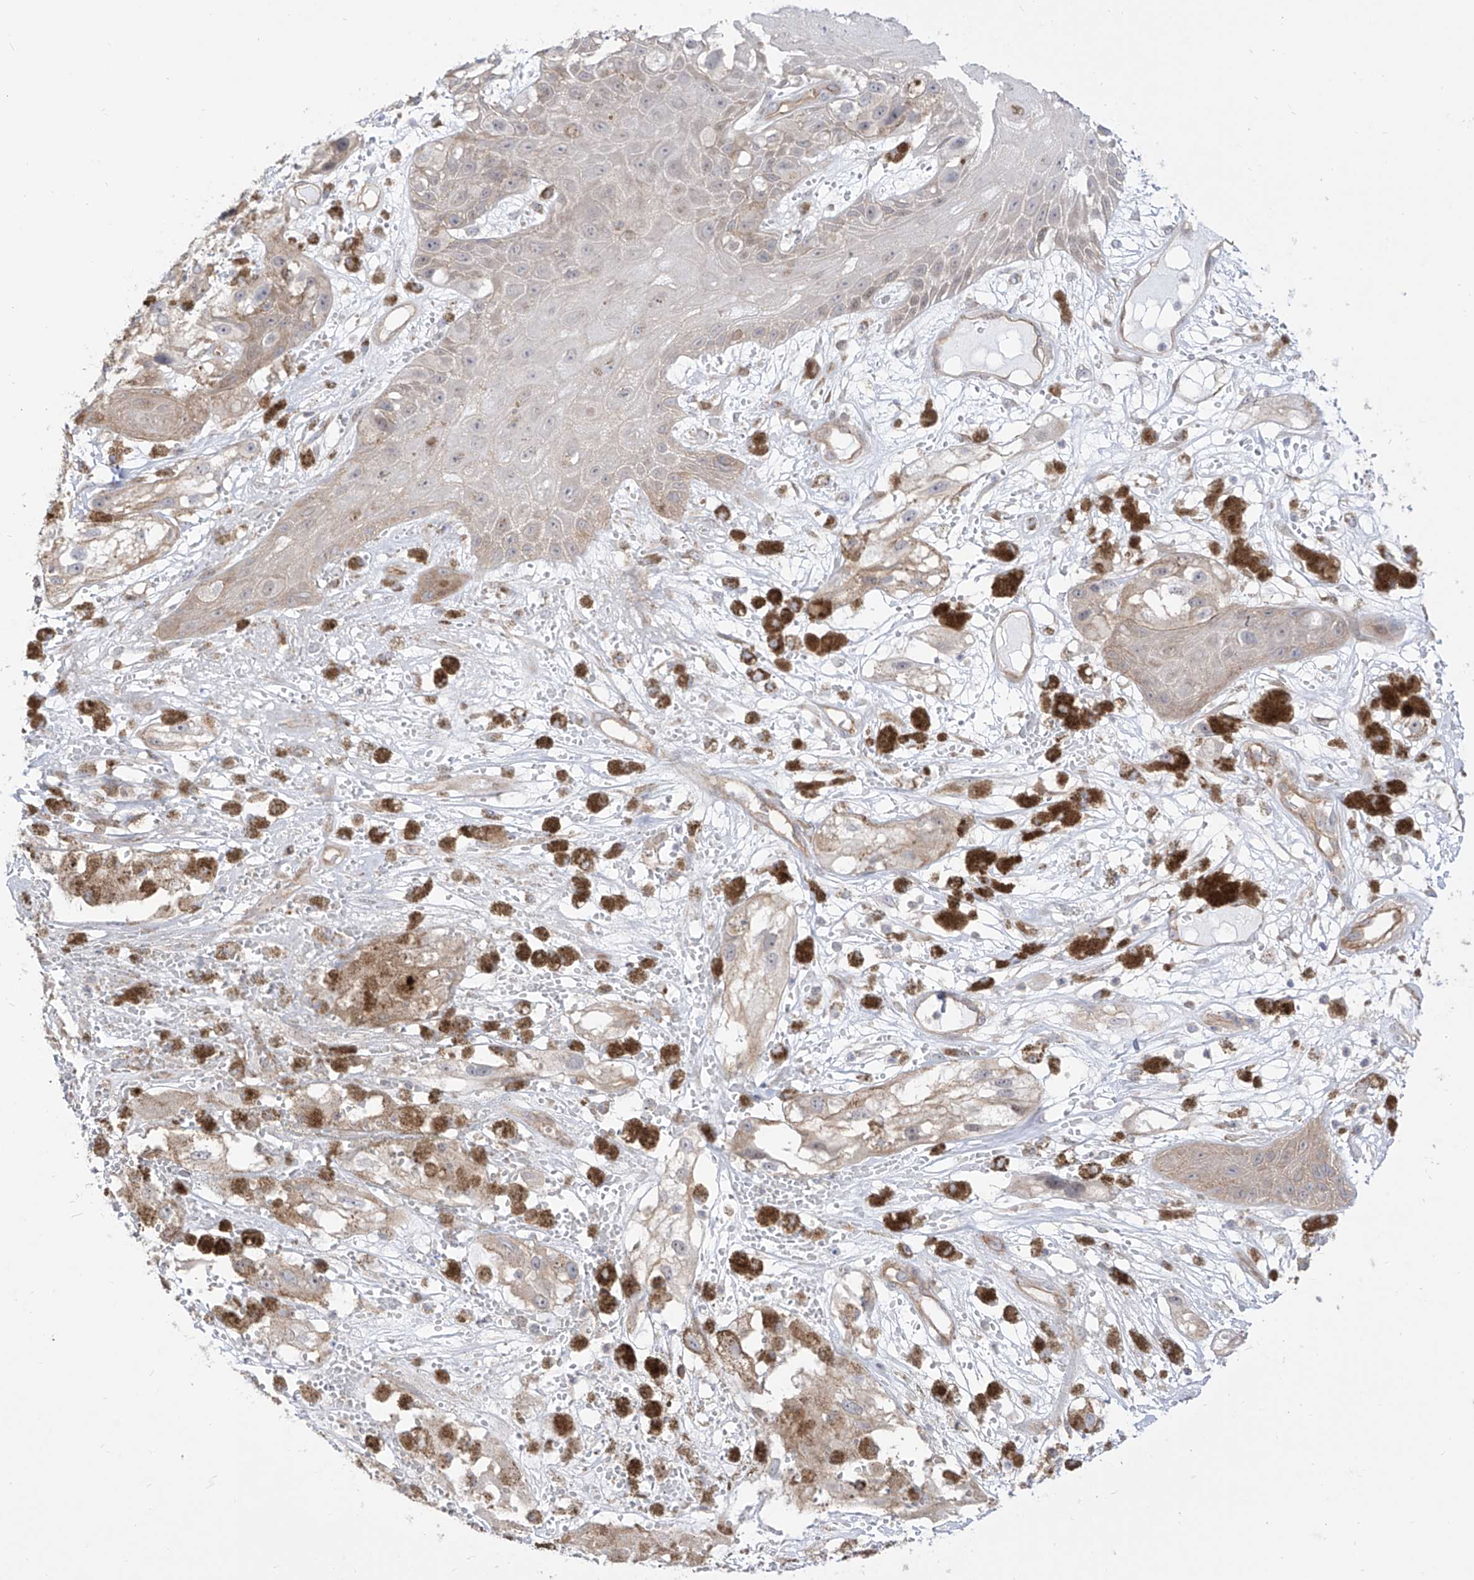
{"staining": {"intensity": "moderate", "quantity": "<25%", "location": "cytoplasmic/membranous"}, "tissue": "melanoma", "cell_type": "Tumor cells", "image_type": "cancer", "snomed": [{"axis": "morphology", "description": "Malignant melanoma, NOS"}, {"axis": "topography", "description": "Skin"}], "caption": "An image of human melanoma stained for a protein exhibits moderate cytoplasmic/membranous brown staining in tumor cells. The protein is stained brown, and the nuclei are stained in blue (DAB (3,3'-diaminobenzidine) IHC with brightfield microscopy, high magnification).", "gene": "ZNF180", "patient": {"sex": "male", "age": 88}}